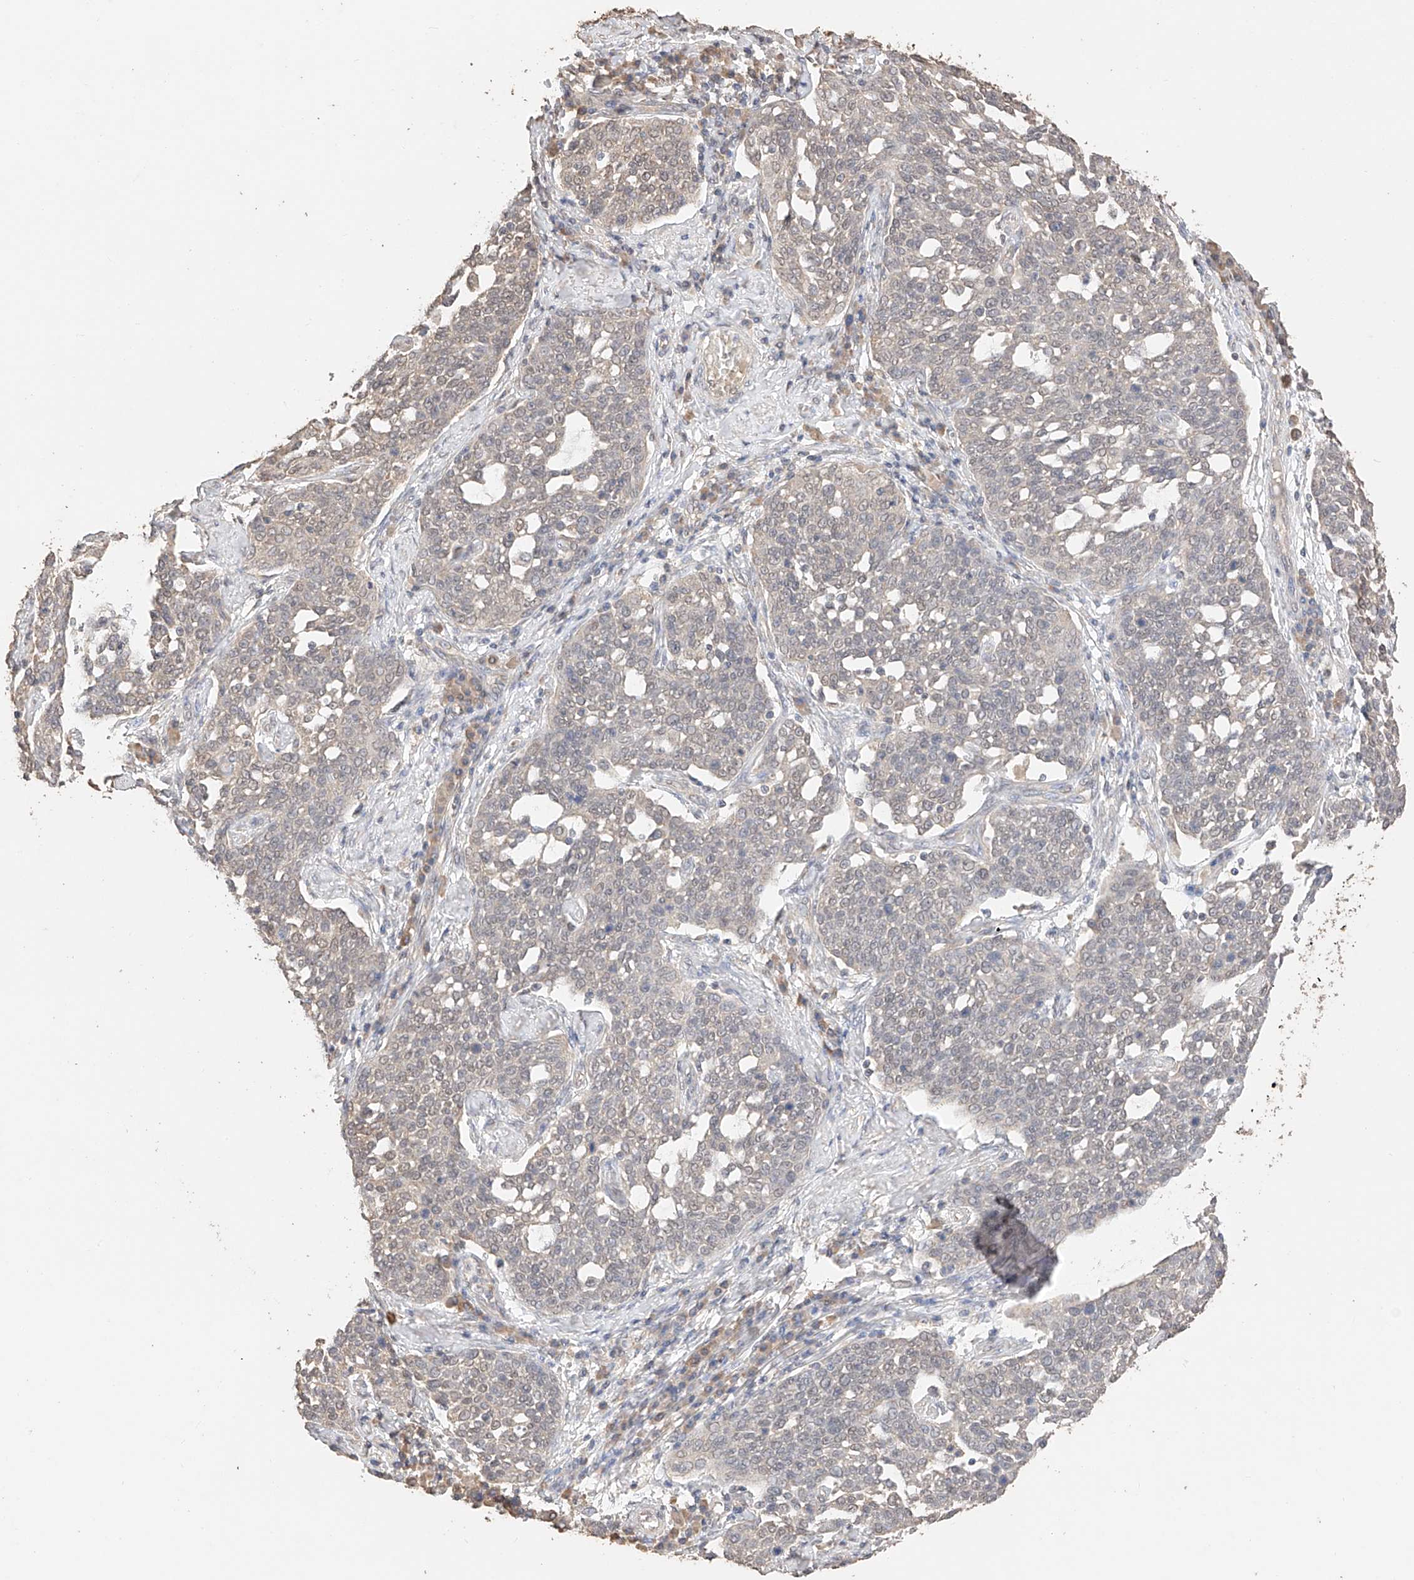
{"staining": {"intensity": "weak", "quantity": "<25%", "location": "nuclear"}, "tissue": "cervical cancer", "cell_type": "Tumor cells", "image_type": "cancer", "snomed": [{"axis": "morphology", "description": "Squamous cell carcinoma, NOS"}, {"axis": "topography", "description": "Cervix"}], "caption": "High magnification brightfield microscopy of squamous cell carcinoma (cervical) stained with DAB (brown) and counterstained with hematoxylin (blue): tumor cells show no significant staining.", "gene": "IL22RA2", "patient": {"sex": "female", "age": 34}}